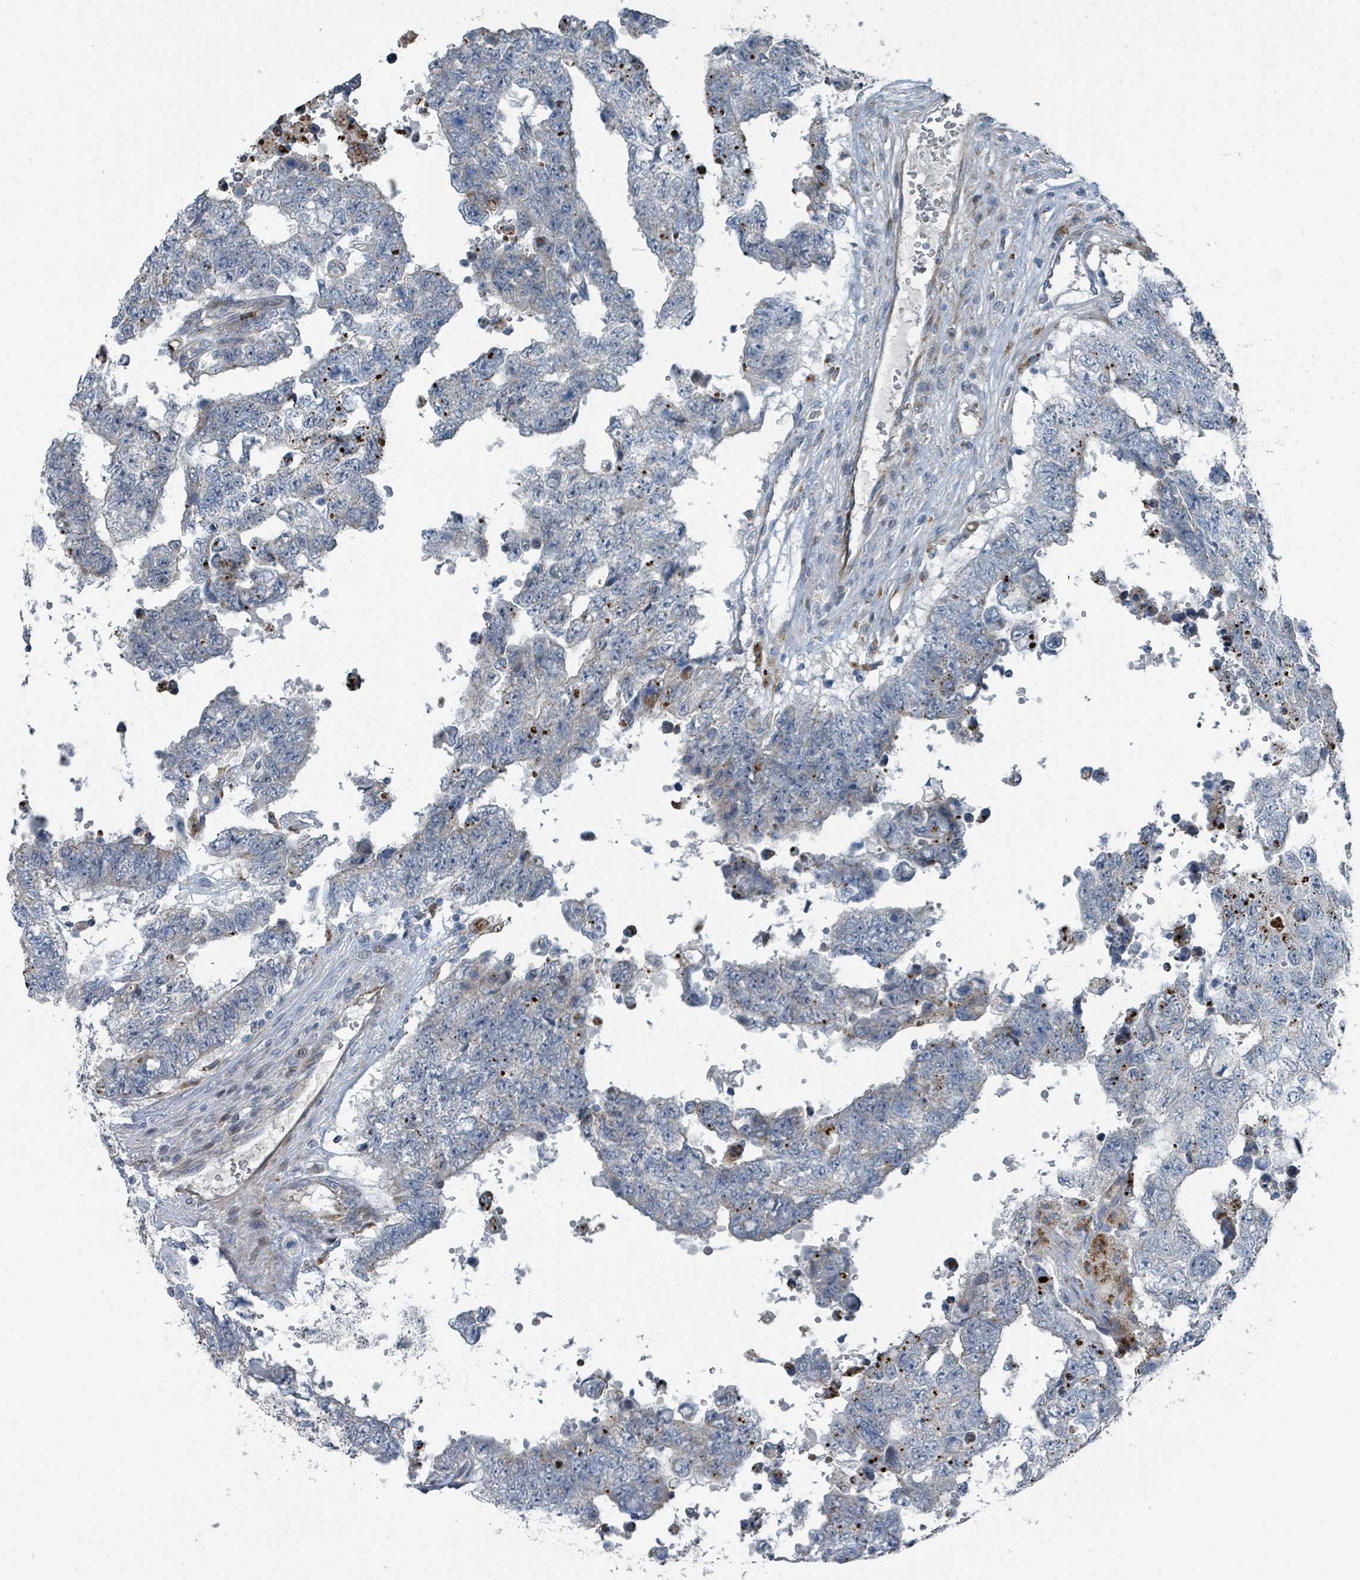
{"staining": {"intensity": "negative", "quantity": "none", "location": "none"}, "tissue": "testis cancer", "cell_type": "Tumor cells", "image_type": "cancer", "snomed": [{"axis": "morphology", "description": "Normal tissue, NOS"}, {"axis": "morphology", "description": "Carcinoma, Embryonal, NOS"}, {"axis": "topography", "description": "Testis"}, {"axis": "topography", "description": "Epididymis"}], "caption": "DAB immunohistochemical staining of testis embryonal carcinoma exhibits no significant expression in tumor cells.", "gene": "DIPK2A", "patient": {"sex": "male", "age": 25}}